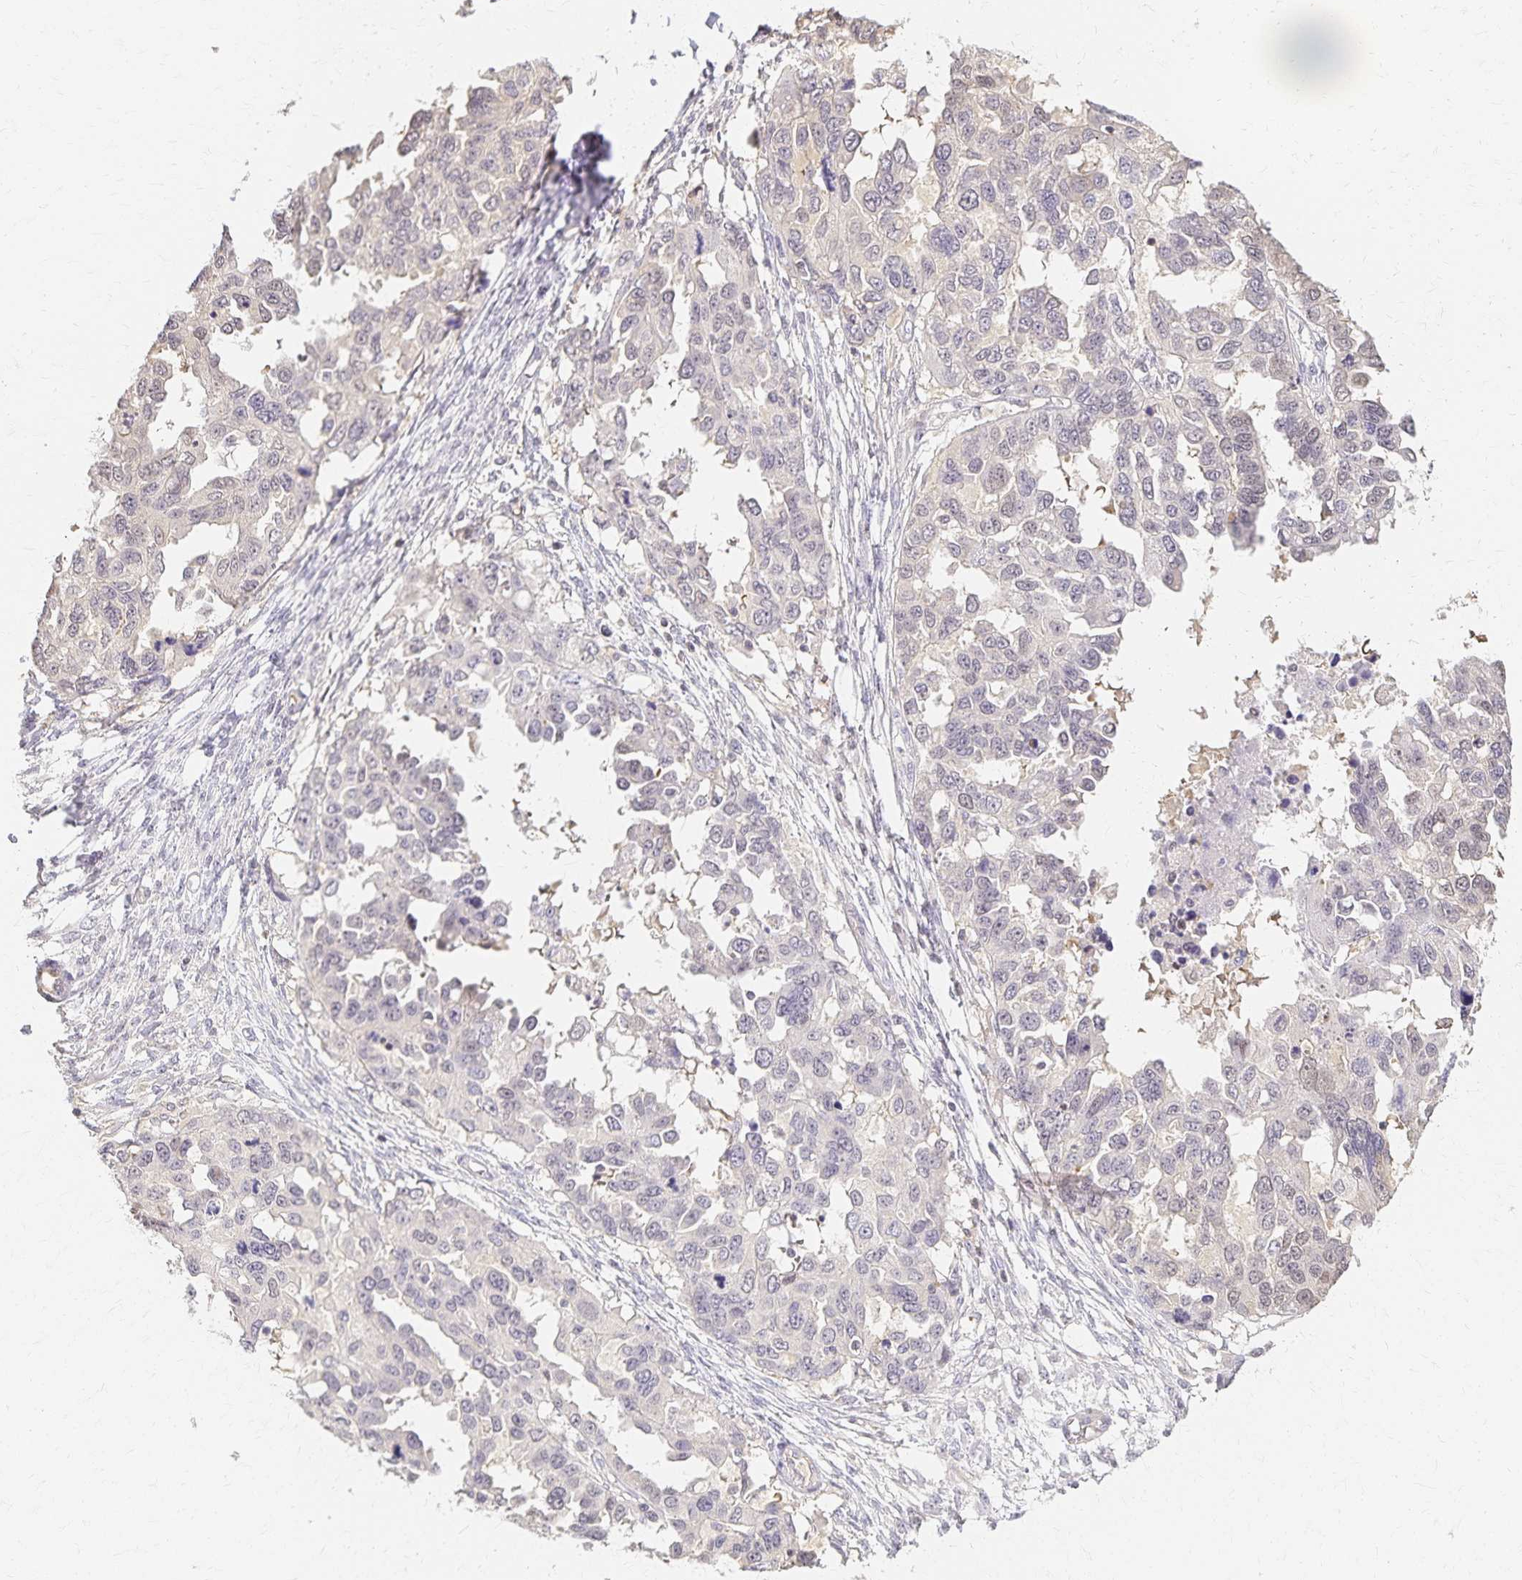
{"staining": {"intensity": "negative", "quantity": "none", "location": "none"}, "tissue": "ovarian cancer", "cell_type": "Tumor cells", "image_type": "cancer", "snomed": [{"axis": "morphology", "description": "Cystadenocarcinoma, serous, NOS"}, {"axis": "topography", "description": "Ovary"}], "caption": "Immunohistochemistry (IHC) photomicrograph of neoplastic tissue: human ovarian cancer stained with DAB (3,3'-diaminobenzidine) demonstrates no significant protein positivity in tumor cells.", "gene": "AZGP1", "patient": {"sex": "female", "age": 53}}